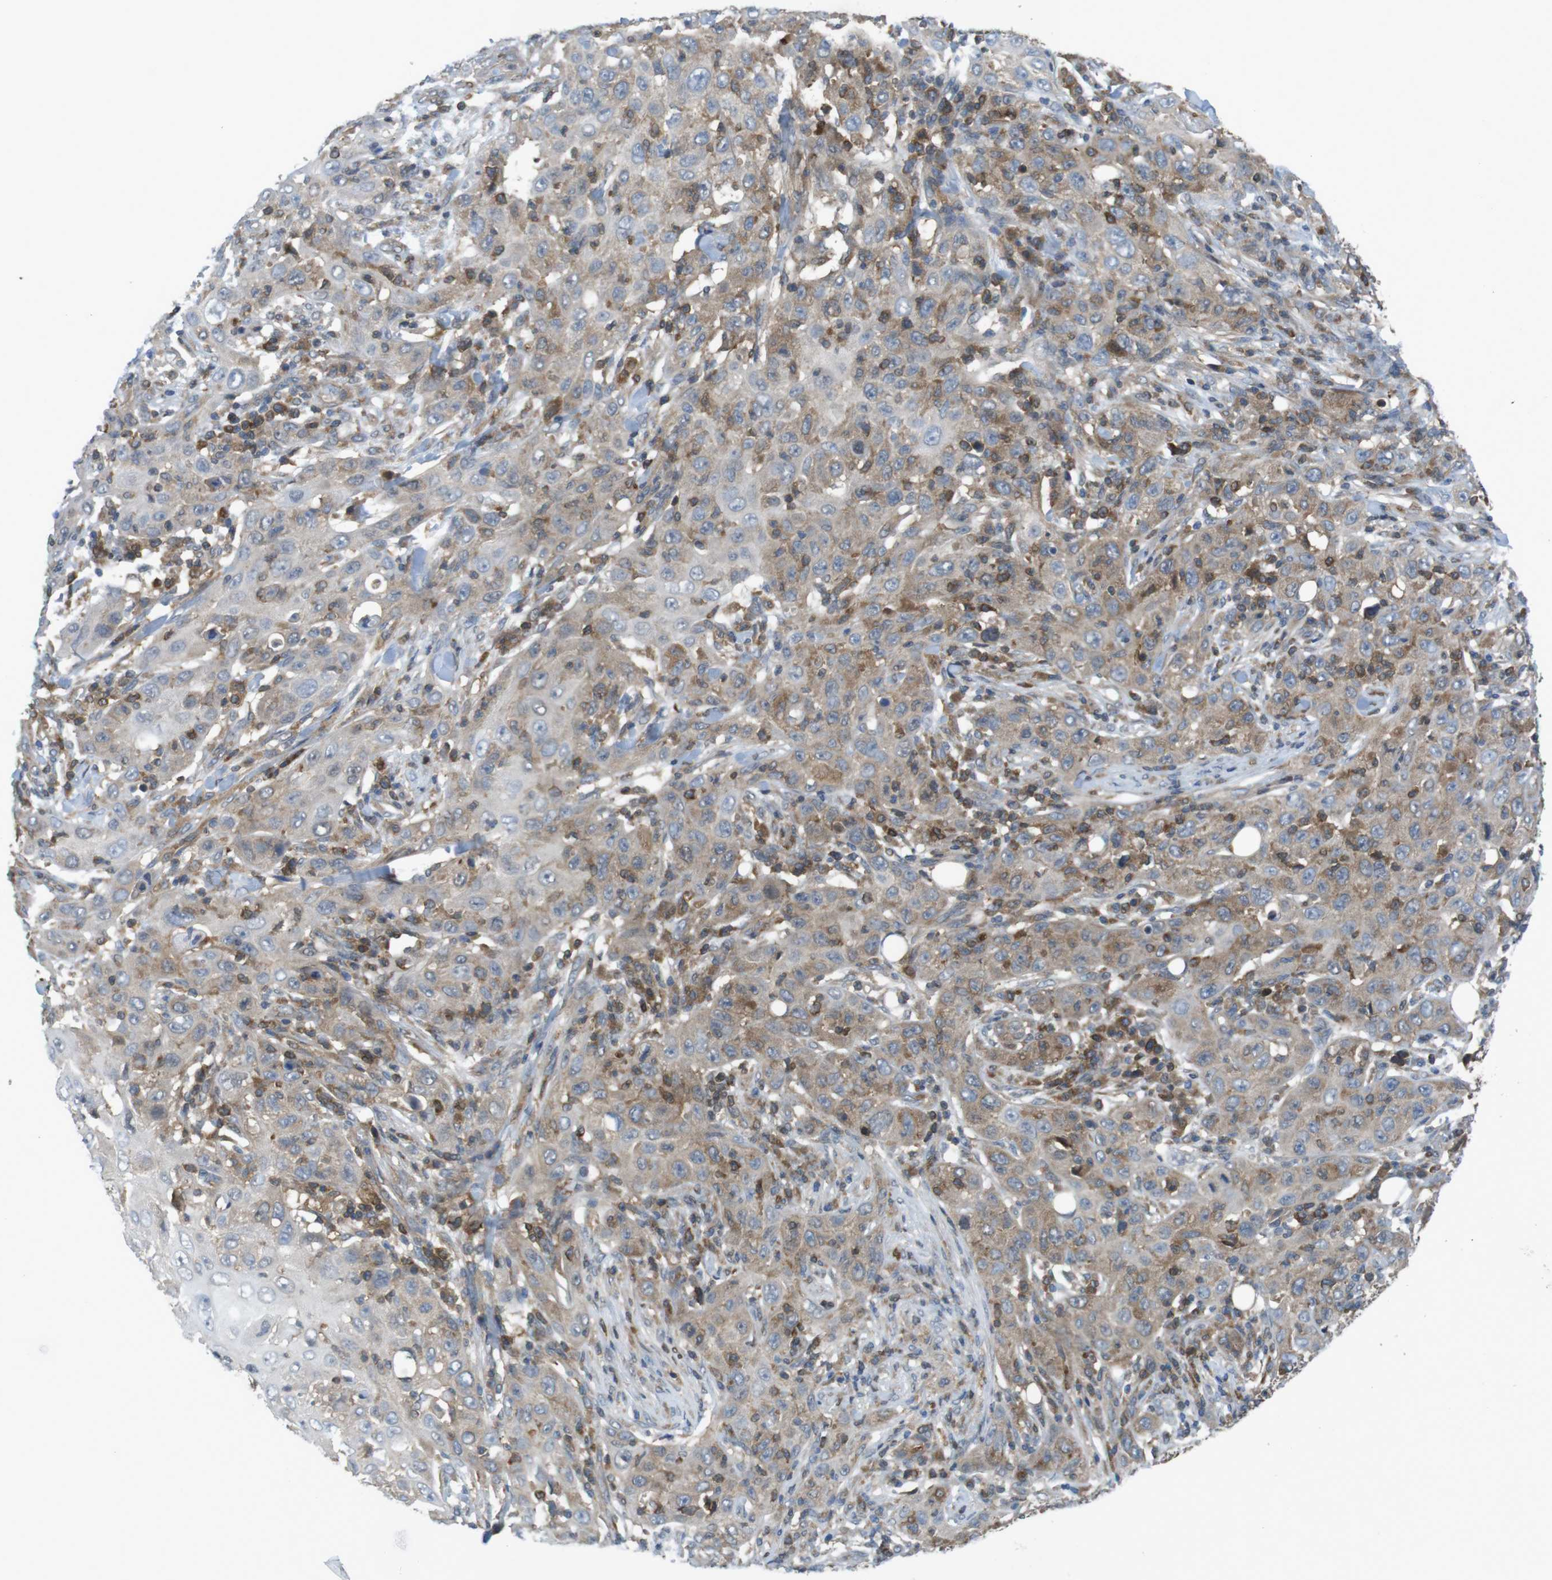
{"staining": {"intensity": "moderate", "quantity": ">75%", "location": "cytoplasmic/membranous"}, "tissue": "skin cancer", "cell_type": "Tumor cells", "image_type": "cancer", "snomed": [{"axis": "morphology", "description": "Squamous cell carcinoma, NOS"}, {"axis": "topography", "description": "Skin"}], "caption": "This photomicrograph demonstrates skin cancer (squamous cell carcinoma) stained with immunohistochemistry to label a protein in brown. The cytoplasmic/membranous of tumor cells show moderate positivity for the protein. Nuclei are counter-stained blue.", "gene": "MTHFD1", "patient": {"sex": "female", "age": 88}}